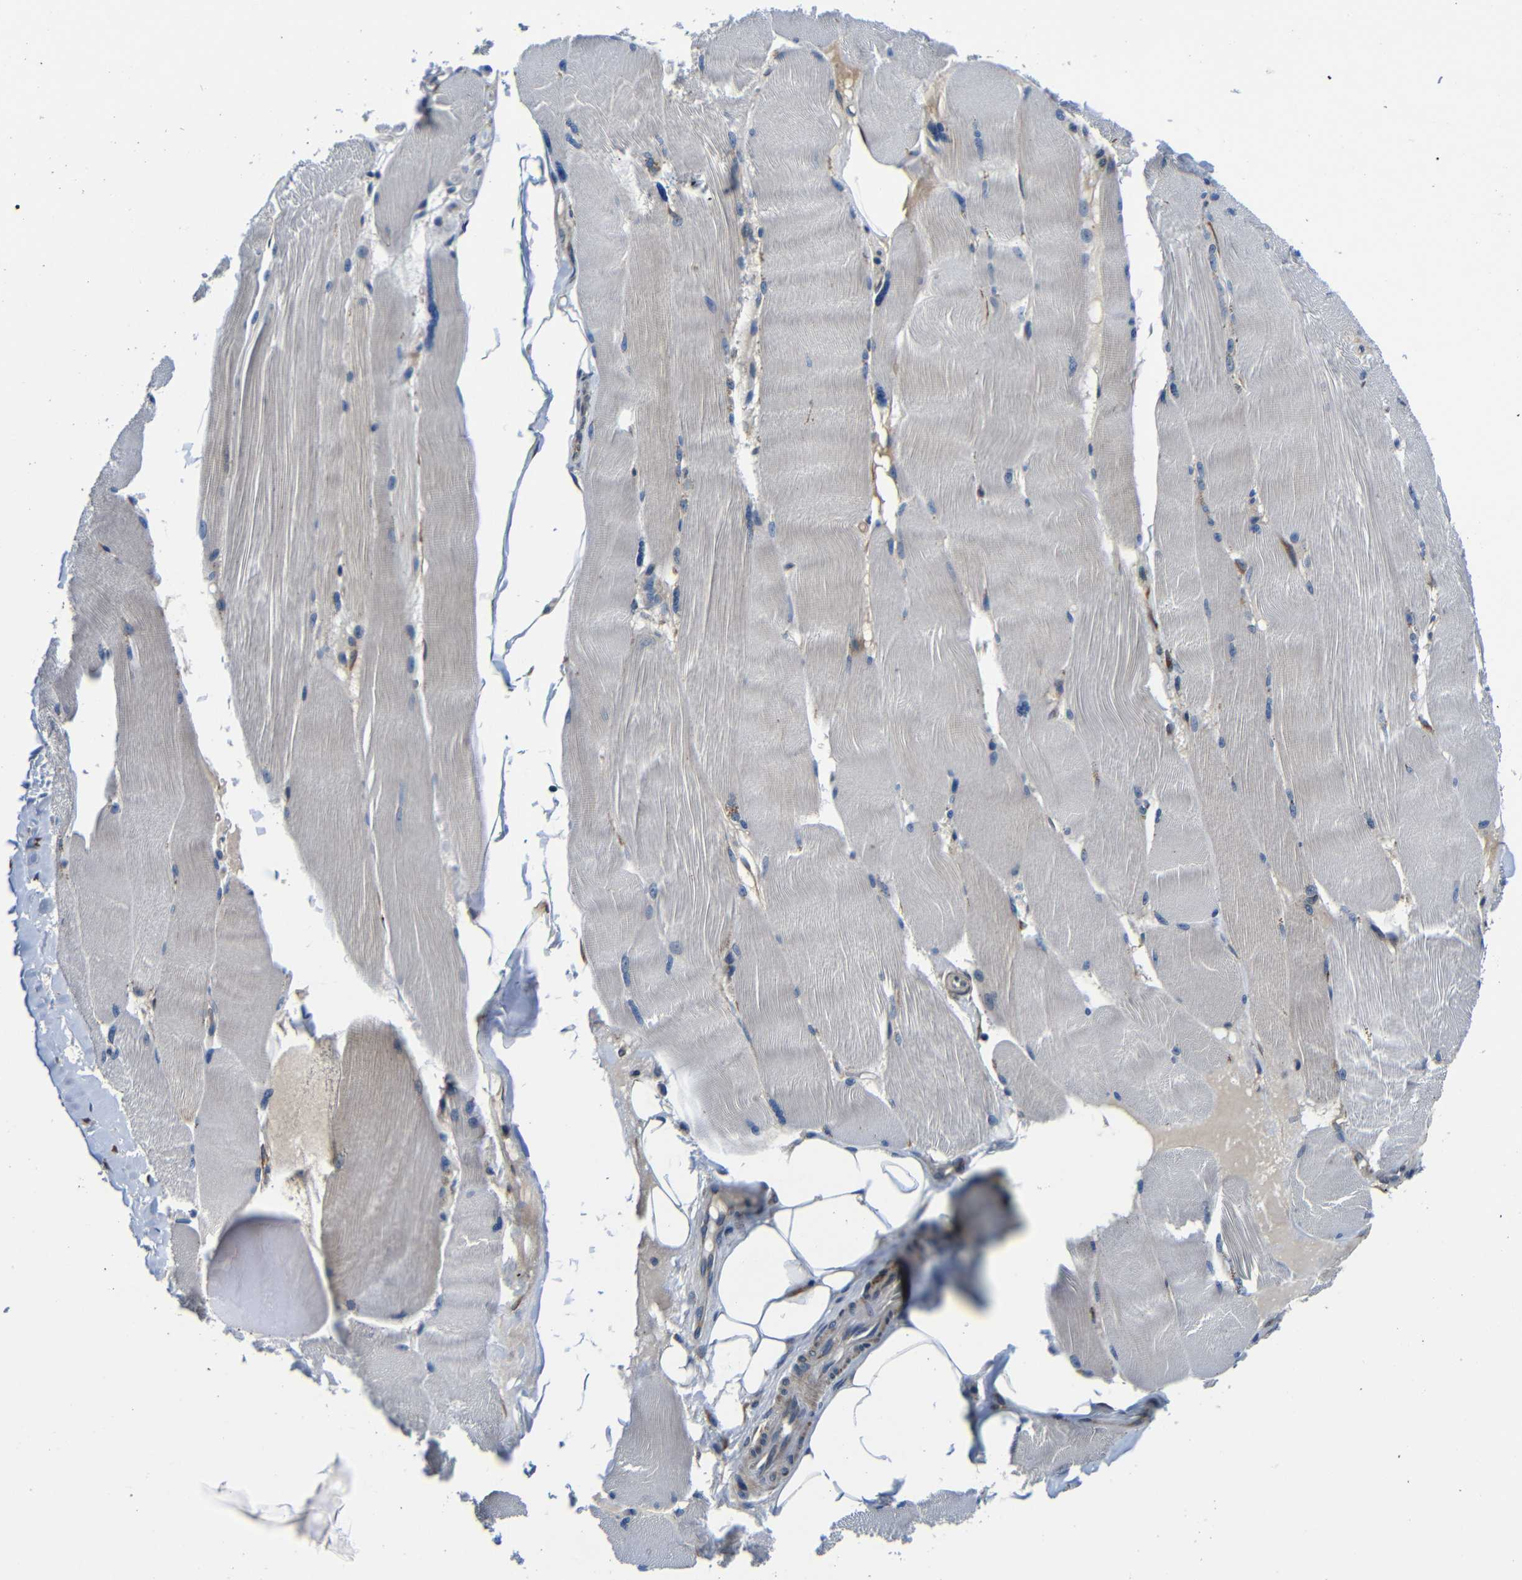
{"staining": {"intensity": "weak", "quantity": "<25%", "location": "cytoplasmic/membranous"}, "tissue": "skeletal muscle", "cell_type": "Myocytes", "image_type": "normal", "snomed": [{"axis": "morphology", "description": "Normal tissue, NOS"}, {"axis": "topography", "description": "Skin"}, {"axis": "topography", "description": "Skeletal muscle"}], "caption": "IHC histopathology image of benign skeletal muscle: skeletal muscle stained with DAB exhibits no significant protein staining in myocytes.", "gene": "FKBP14", "patient": {"sex": "male", "age": 83}}